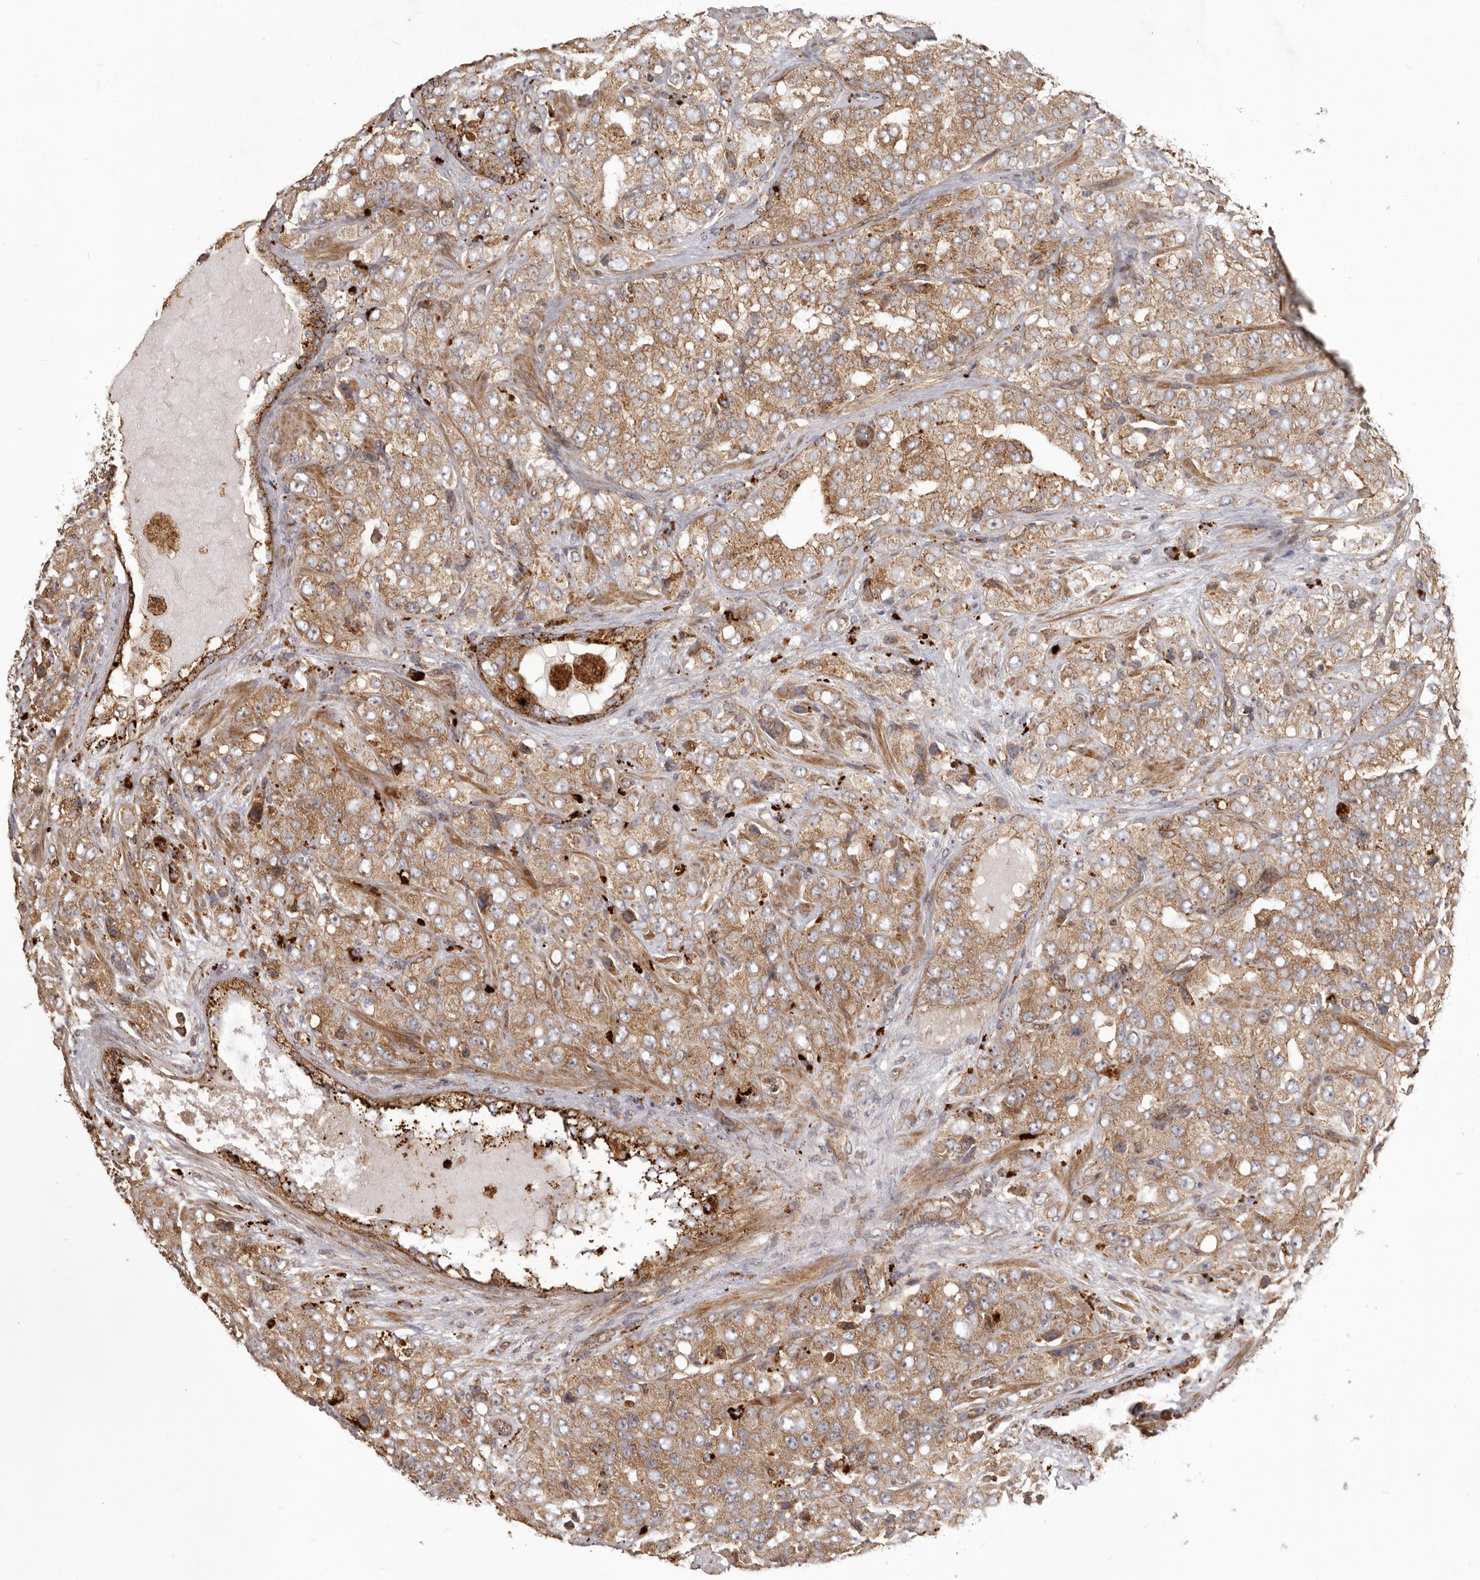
{"staining": {"intensity": "moderate", "quantity": ">75%", "location": "cytoplasmic/membranous"}, "tissue": "prostate cancer", "cell_type": "Tumor cells", "image_type": "cancer", "snomed": [{"axis": "morphology", "description": "Adenocarcinoma, High grade"}, {"axis": "topography", "description": "Prostate"}], "caption": "IHC histopathology image of neoplastic tissue: human prostate cancer (high-grade adenocarcinoma) stained using immunohistochemistry shows medium levels of moderate protein expression localized specifically in the cytoplasmic/membranous of tumor cells, appearing as a cytoplasmic/membranous brown color.", "gene": "NUP43", "patient": {"sex": "male", "age": 58}}